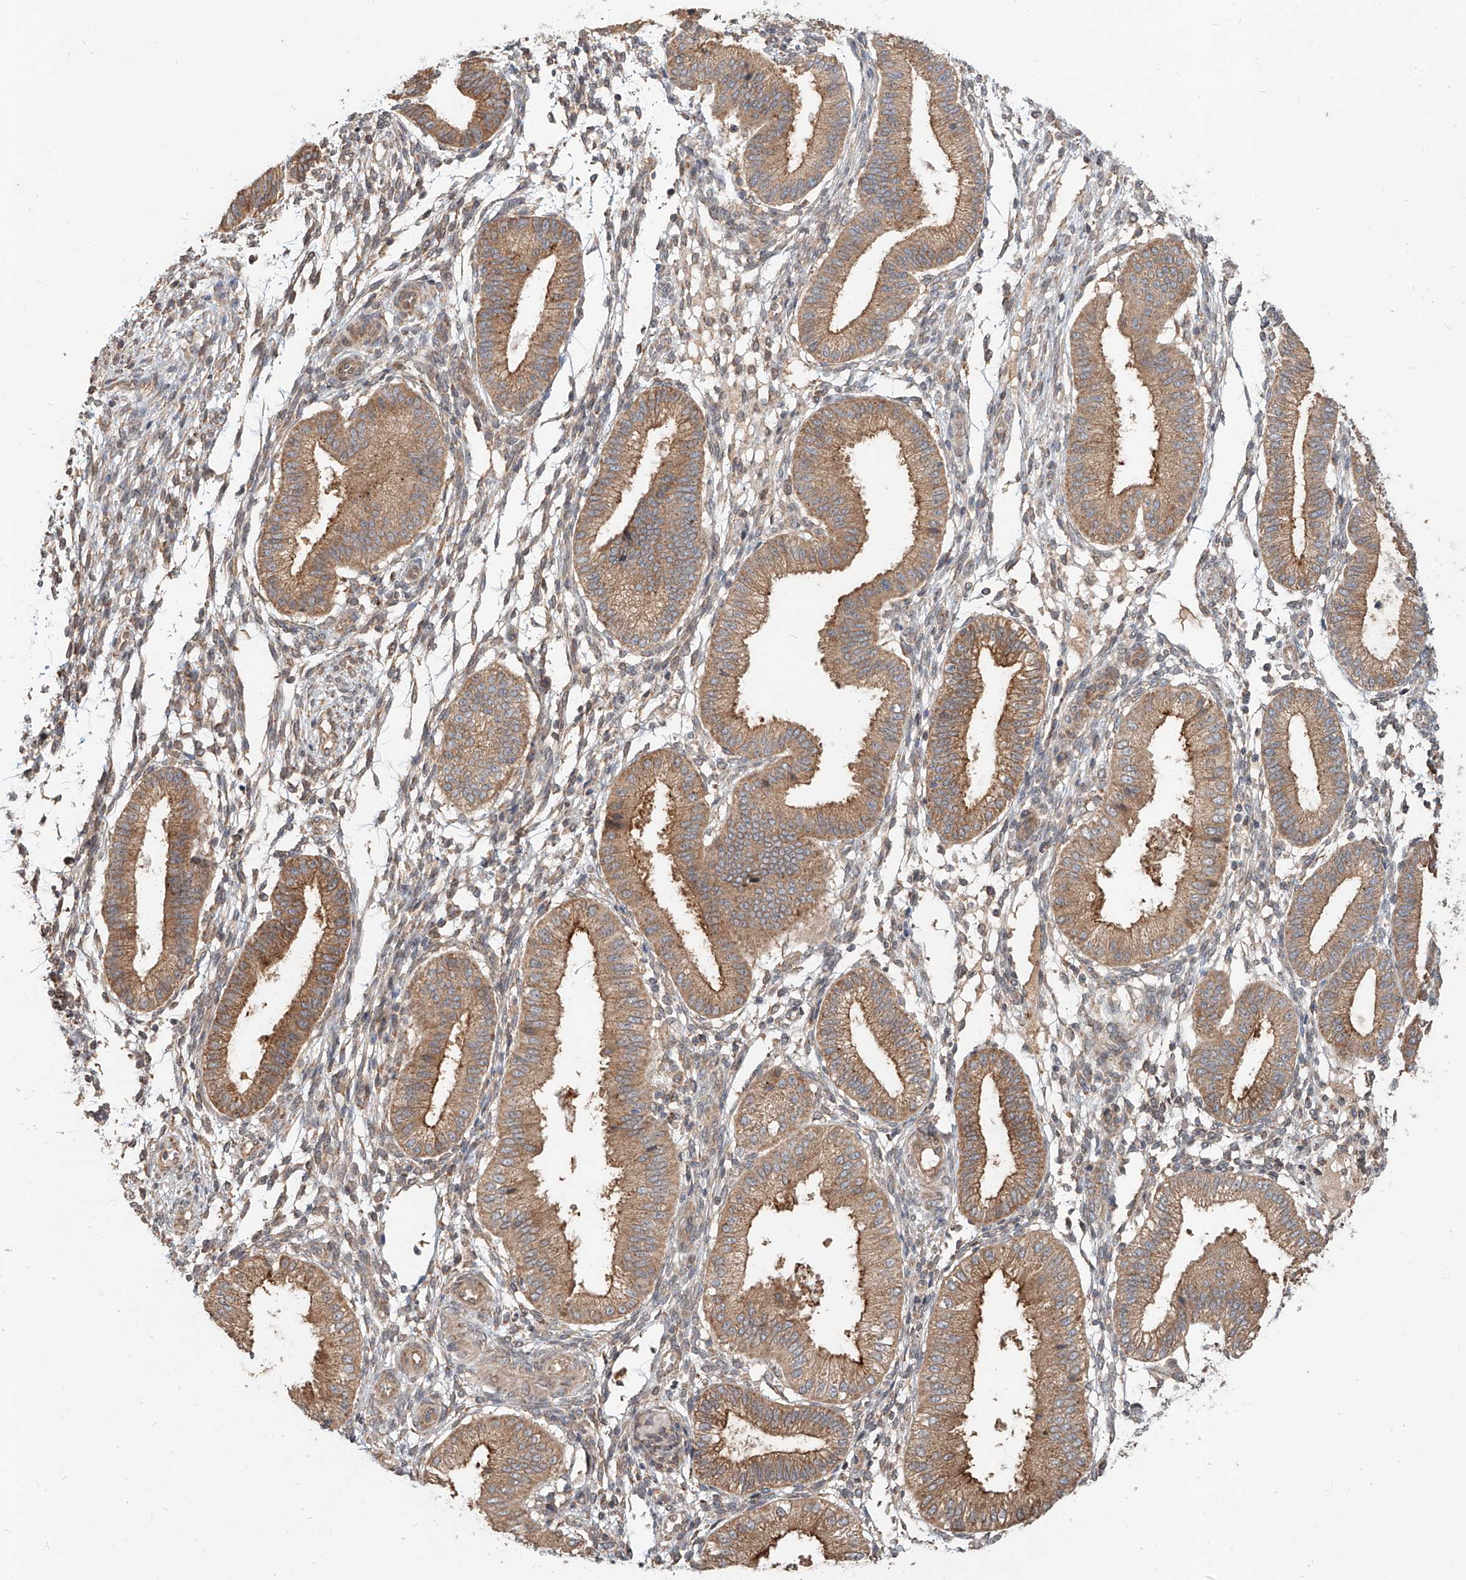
{"staining": {"intensity": "weak", "quantity": "25%-75%", "location": "cytoplasmic/membranous"}, "tissue": "endometrium", "cell_type": "Cells in endometrial stroma", "image_type": "normal", "snomed": [{"axis": "morphology", "description": "Normal tissue, NOS"}, {"axis": "topography", "description": "Endometrium"}], "caption": "Immunohistochemical staining of unremarkable endometrium reveals weak cytoplasmic/membranous protein staining in approximately 25%-75% of cells in endometrial stroma.", "gene": "STX19", "patient": {"sex": "female", "age": 39}}